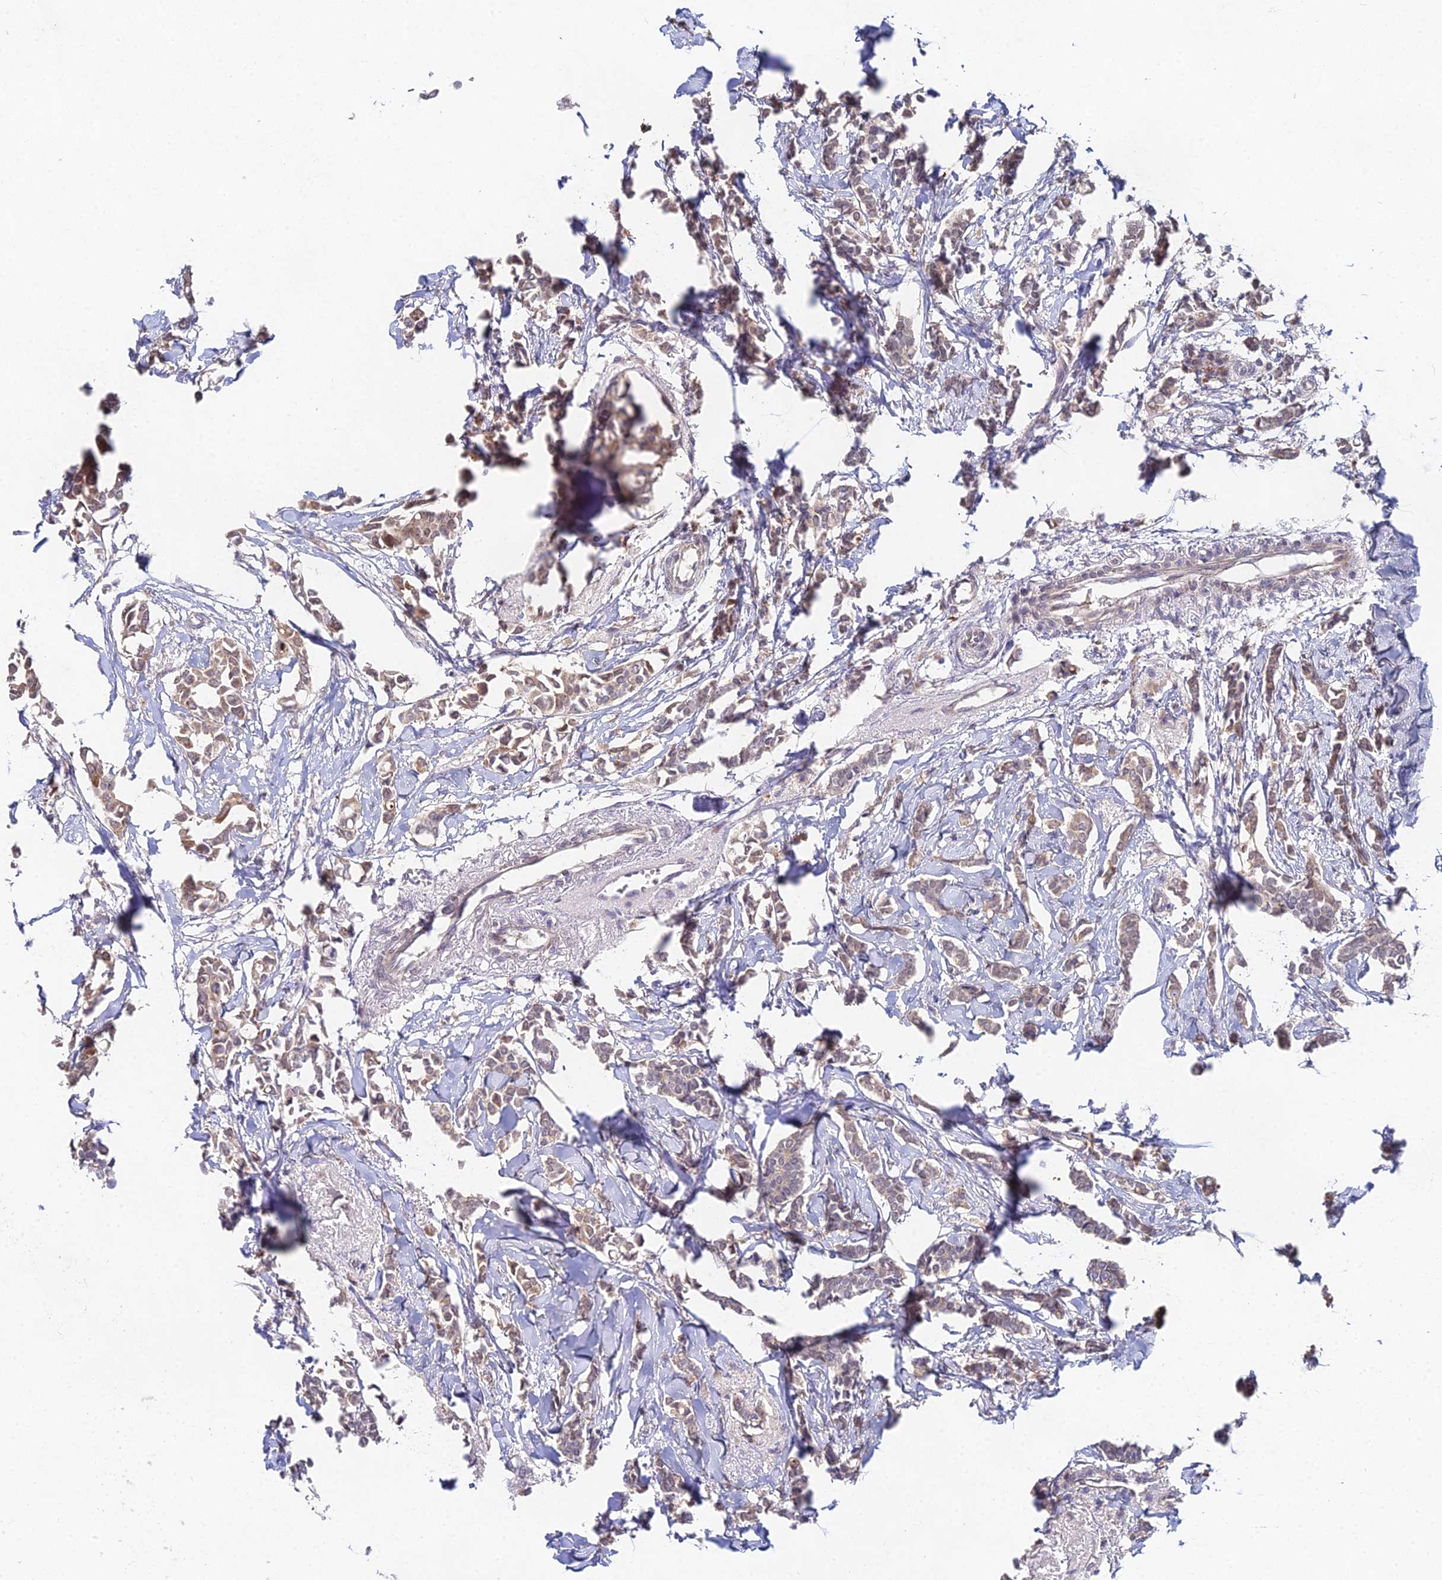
{"staining": {"intensity": "weak", "quantity": ">75%", "location": "cytoplasmic/membranous"}, "tissue": "breast cancer", "cell_type": "Tumor cells", "image_type": "cancer", "snomed": [{"axis": "morphology", "description": "Duct carcinoma"}, {"axis": "topography", "description": "Breast"}], "caption": "Breast infiltrating ductal carcinoma stained with immunohistochemistry shows weak cytoplasmic/membranous staining in about >75% of tumor cells.", "gene": "WDR43", "patient": {"sex": "female", "age": 41}}